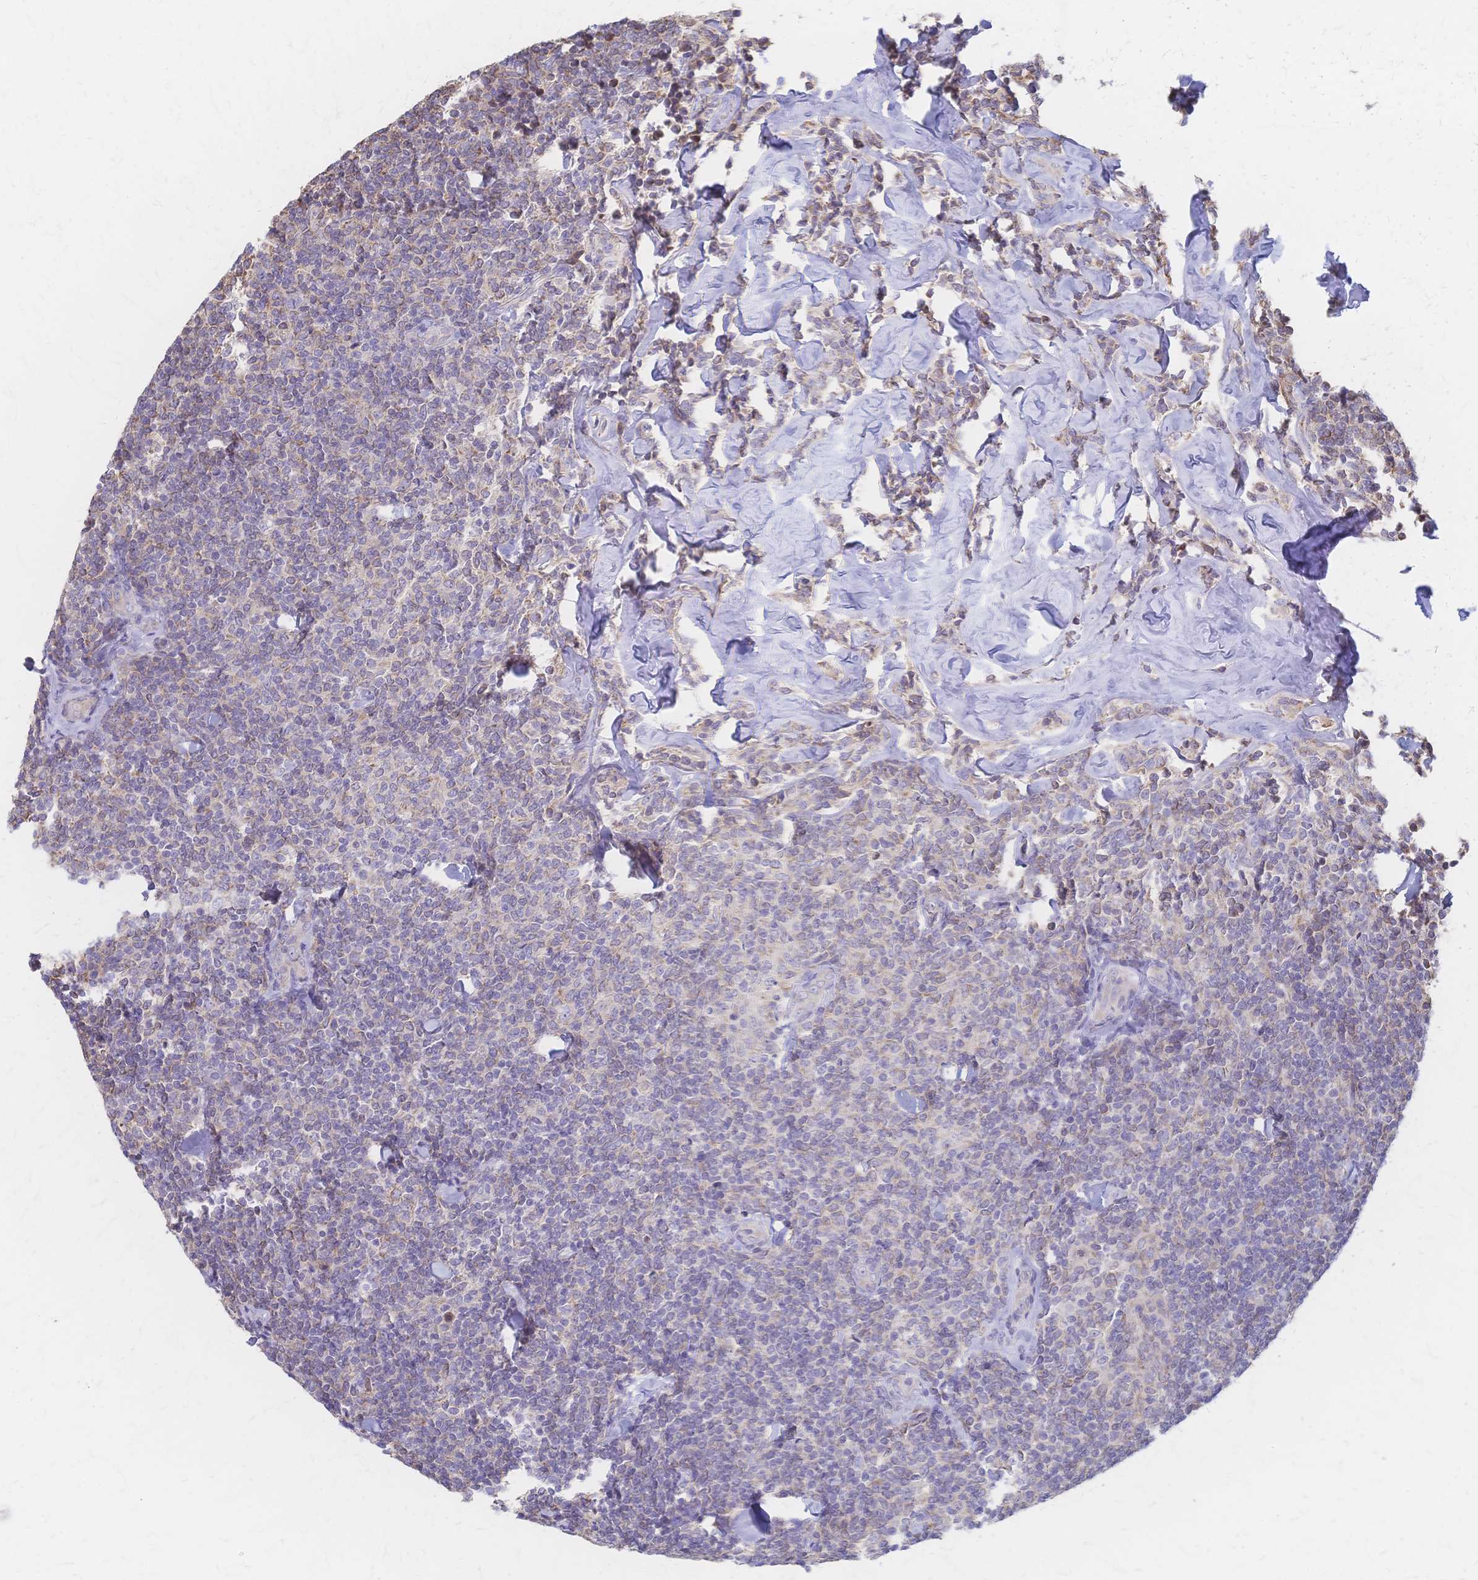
{"staining": {"intensity": "negative", "quantity": "none", "location": "none"}, "tissue": "lymphoma", "cell_type": "Tumor cells", "image_type": "cancer", "snomed": [{"axis": "morphology", "description": "Malignant lymphoma, non-Hodgkin's type, Low grade"}, {"axis": "topography", "description": "Lymph node"}], "caption": "Tumor cells are negative for brown protein staining in low-grade malignant lymphoma, non-Hodgkin's type.", "gene": "CYB5A", "patient": {"sex": "female", "age": 56}}